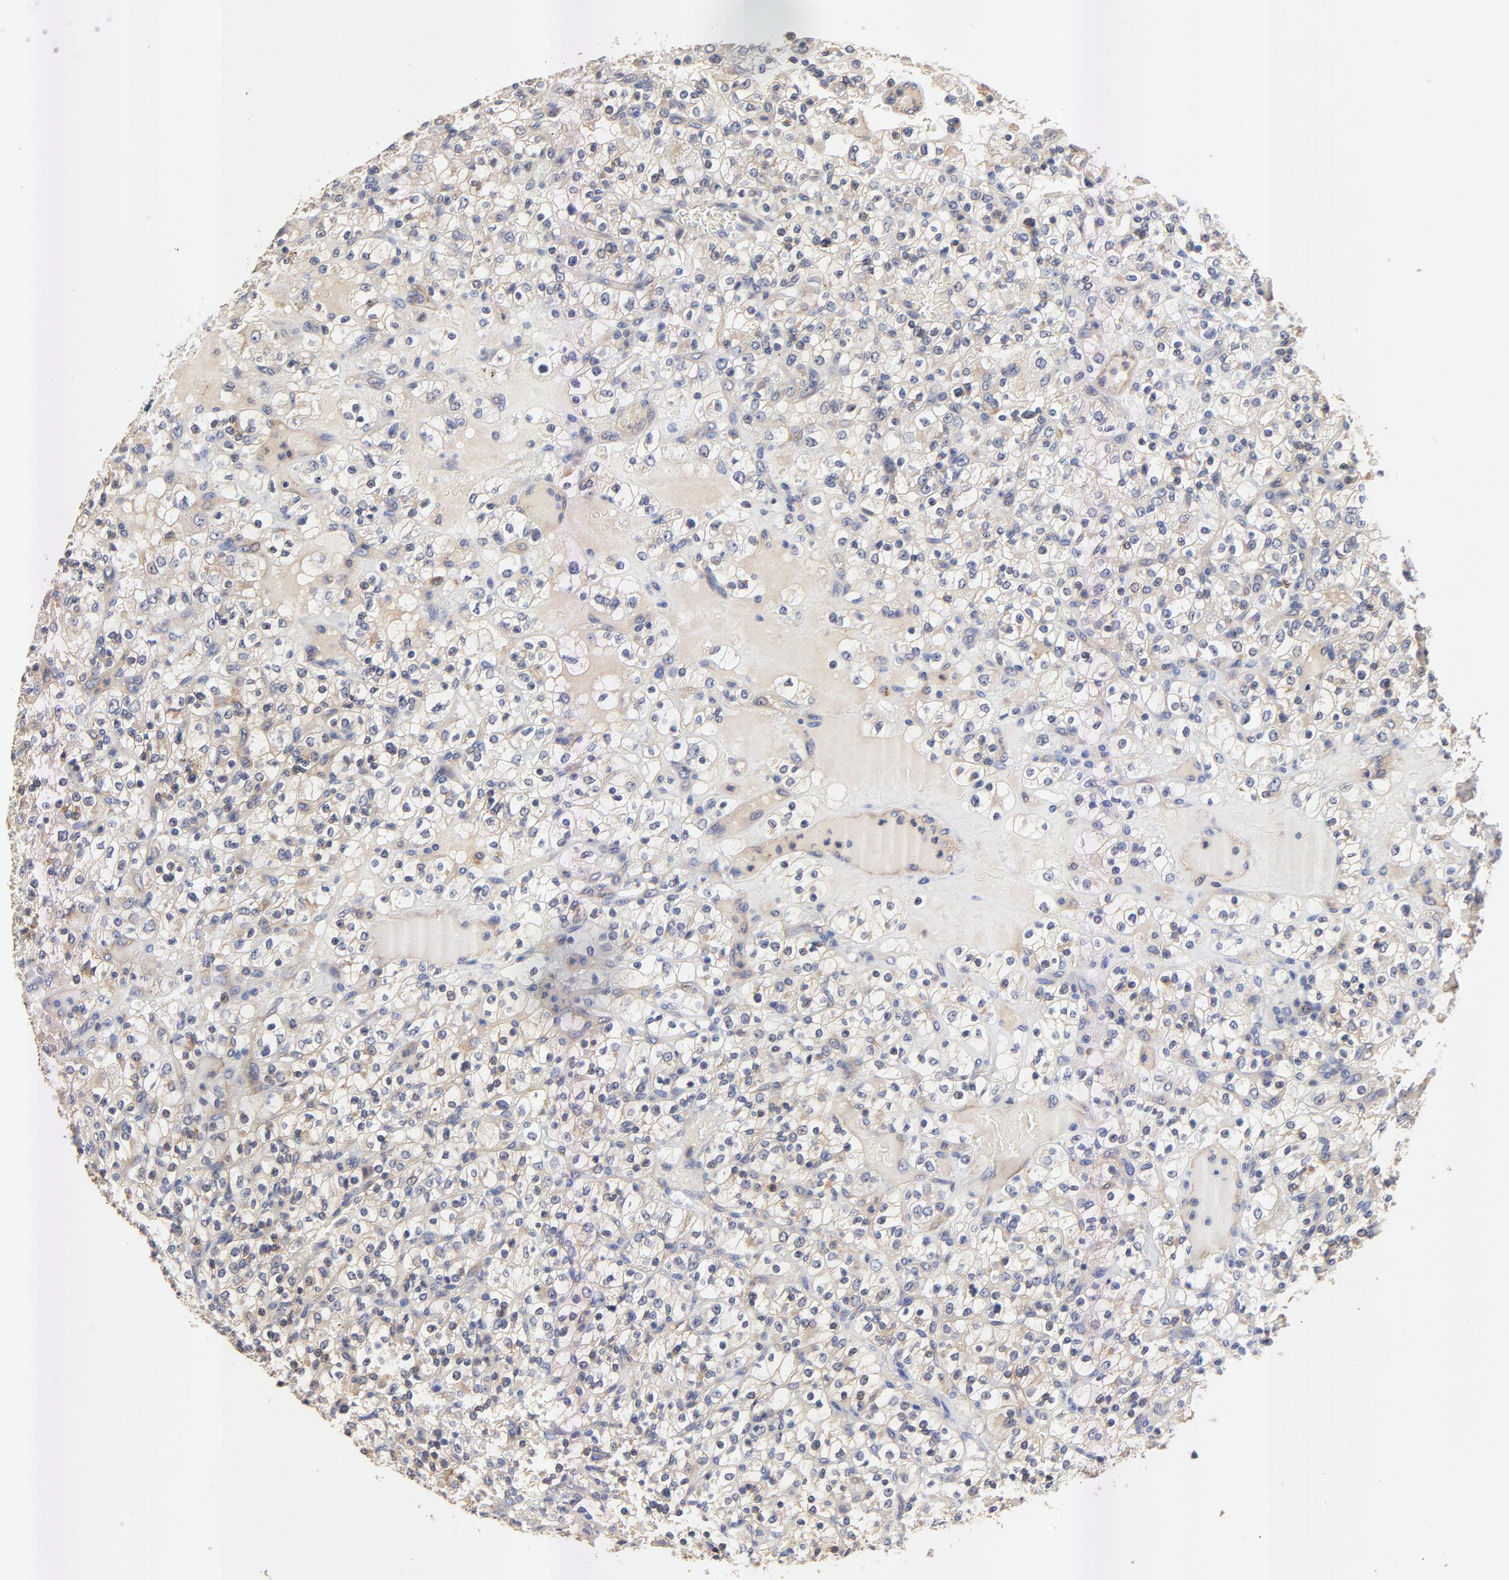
{"staining": {"intensity": "weak", "quantity": ">75%", "location": "cytoplasmic/membranous"}, "tissue": "renal cancer", "cell_type": "Tumor cells", "image_type": "cancer", "snomed": [{"axis": "morphology", "description": "Normal tissue, NOS"}, {"axis": "morphology", "description": "Adenocarcinoma, NOS"}, {"axis": "topography", "description": "Kidney"}], "caption": "Protein expression analysis of renal adenocarcinoma reveals weak cytoplasmic/membranous positivity in about >75% of tumor cells.", "gene": "FBXL2", "patient": {"sex": "female", "age": 72}}